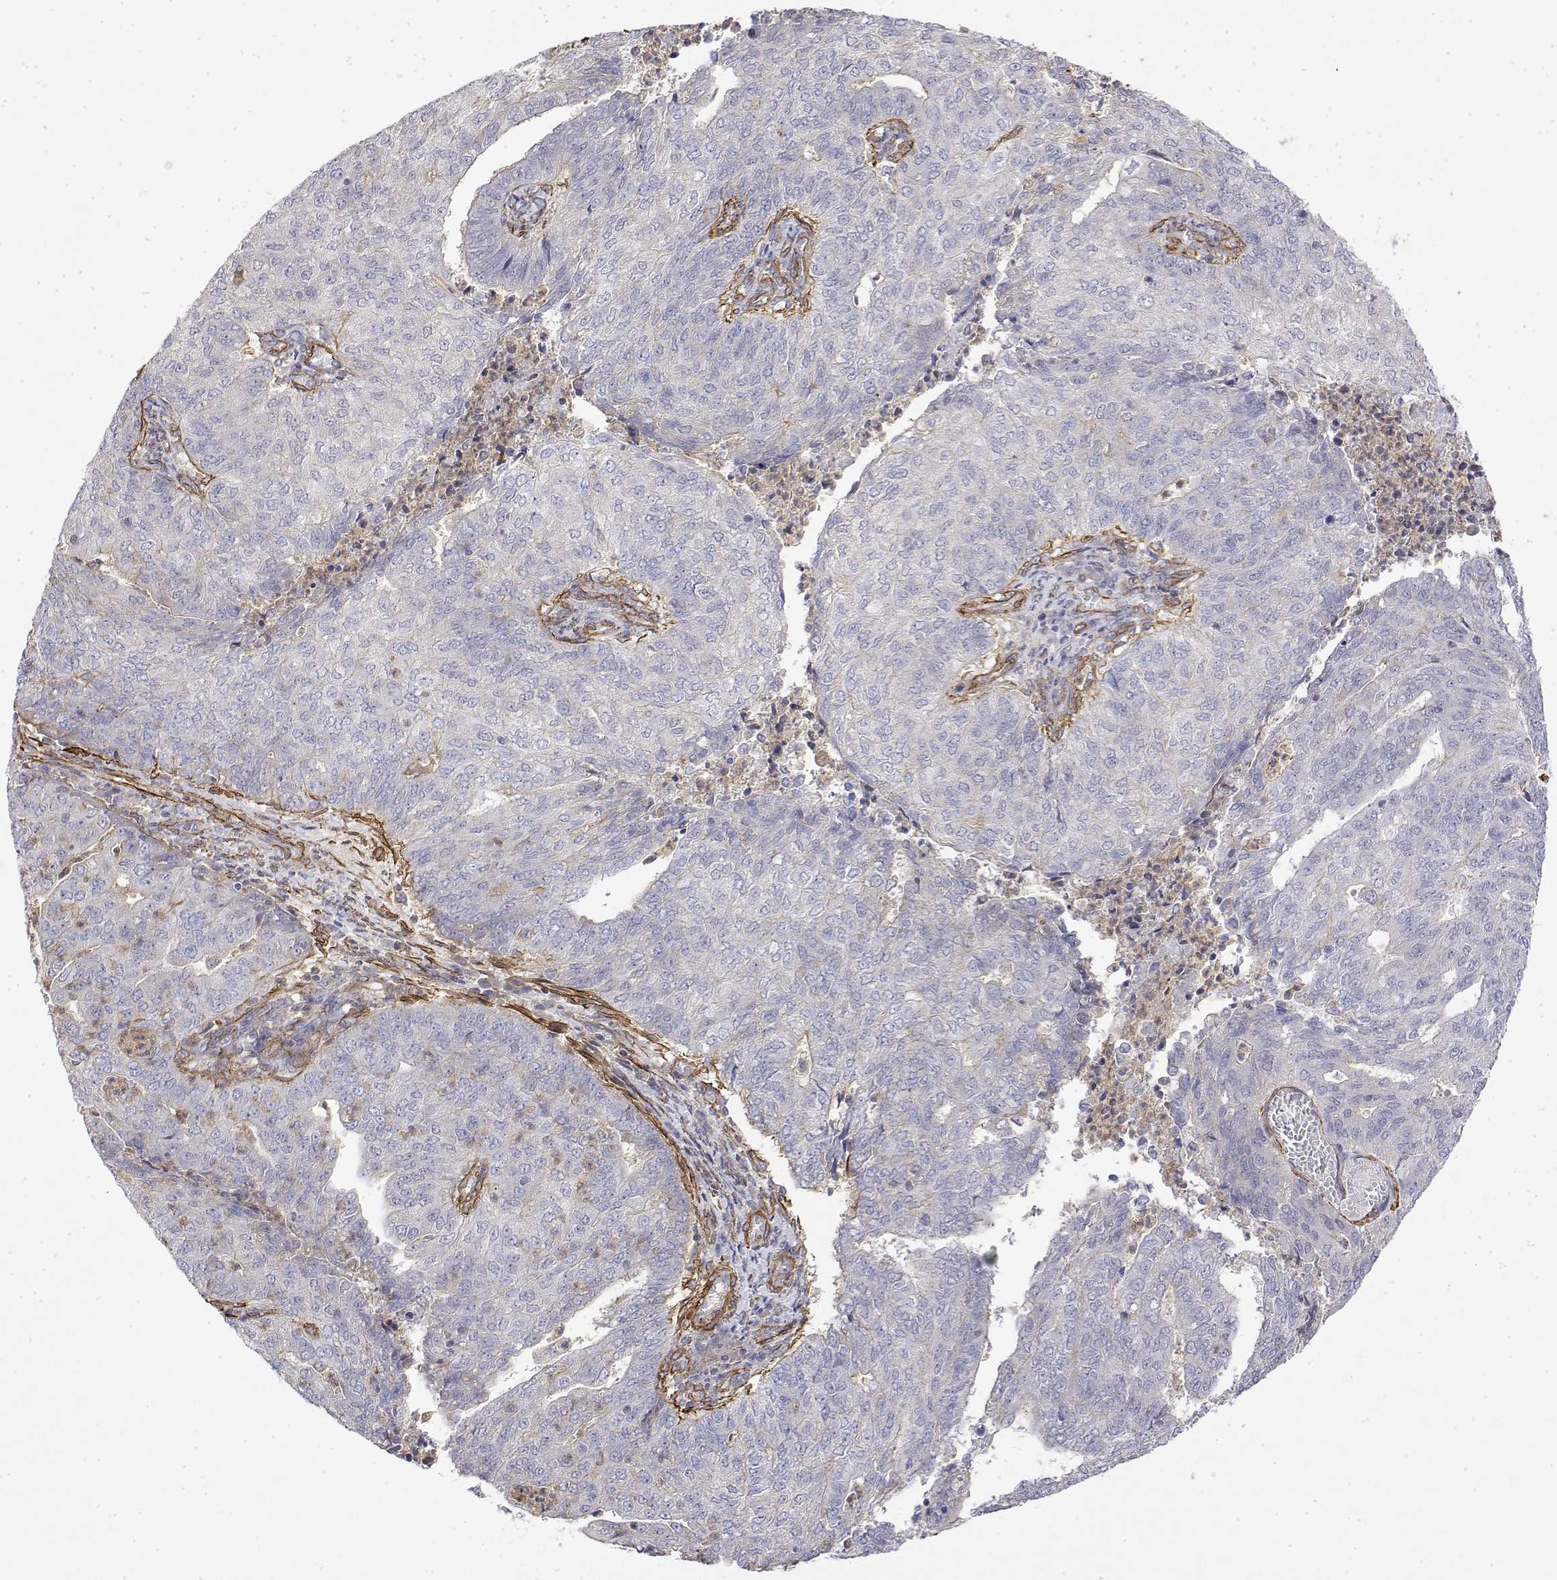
{"staining": {"intensity": "negative", "quantity": "none", "location": "none"}, "tissue": "endometrial cancer", "cell_type": "Tumor cells", "image_type": "cancer", "snomed": [{"axis": "morphology", "description": "Adenocarcinoma, NOS"}, {"axis": "topography", "description": "Endometrium"}], "caption": "Protein analysis of endometrial cancer shows no significant positivity in tumor cells.", "gene": "SOWAHD", "patient": {"sex": "female", "age": 82}}